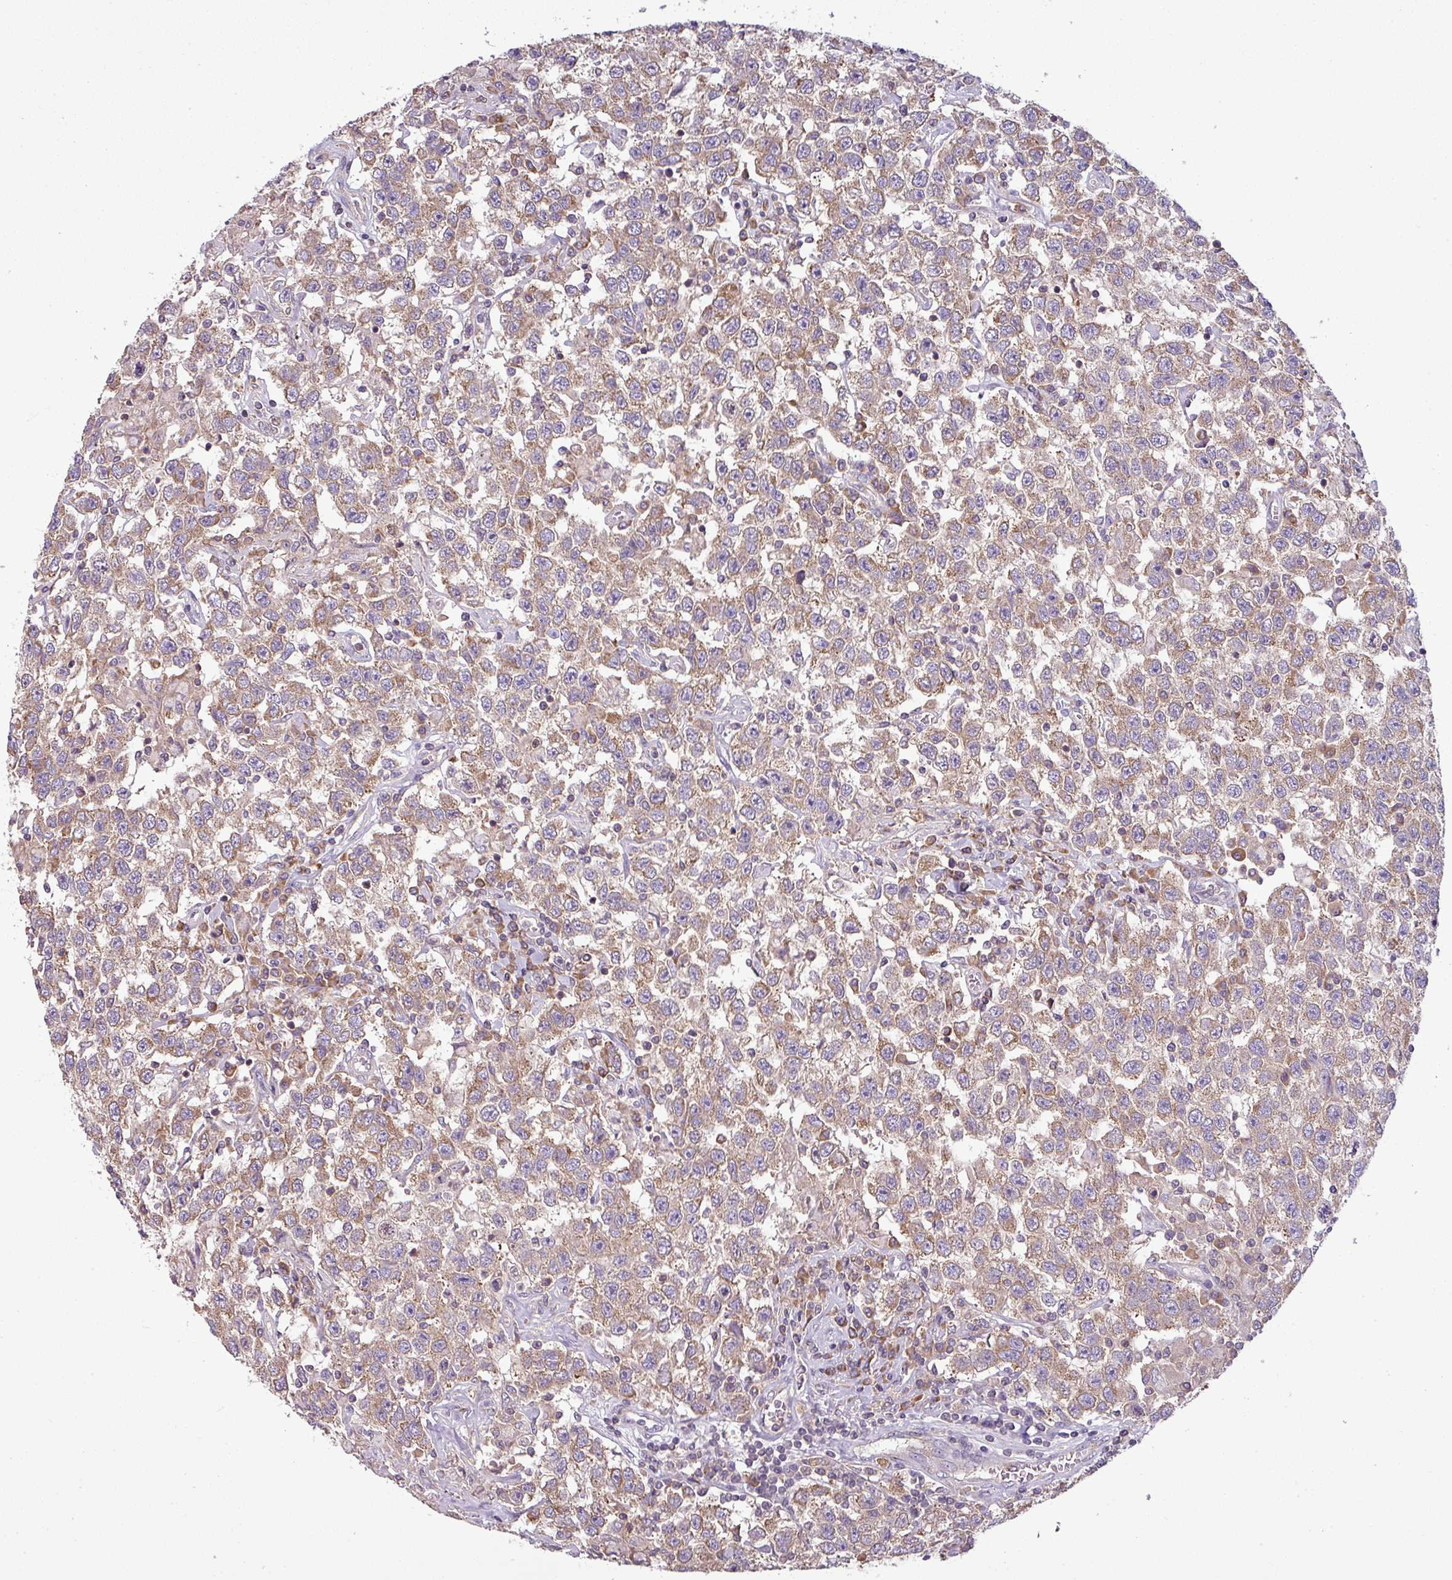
{"staining": {"intensity": "moderate", "quantity": "25%-75%", "location": "cytoplasmic/membranous"}, "tissue": "testis cancer", "cell_type": "Tumor cells", "image_type": "cancer", "snomed": [{"axis": "morphology", "description": "Seminoma, NOS"}, {"axis": "topography", "description": "Testis"}], "caption": "Immunohistochemical staining of testis seminoma exhibits medium levels of moderate cytoplasmic/membranous expression in approximately 25%-75% of tumor cells.", "gene": "LRRC74B", "patient": {"sex": "male", "age": 41}}